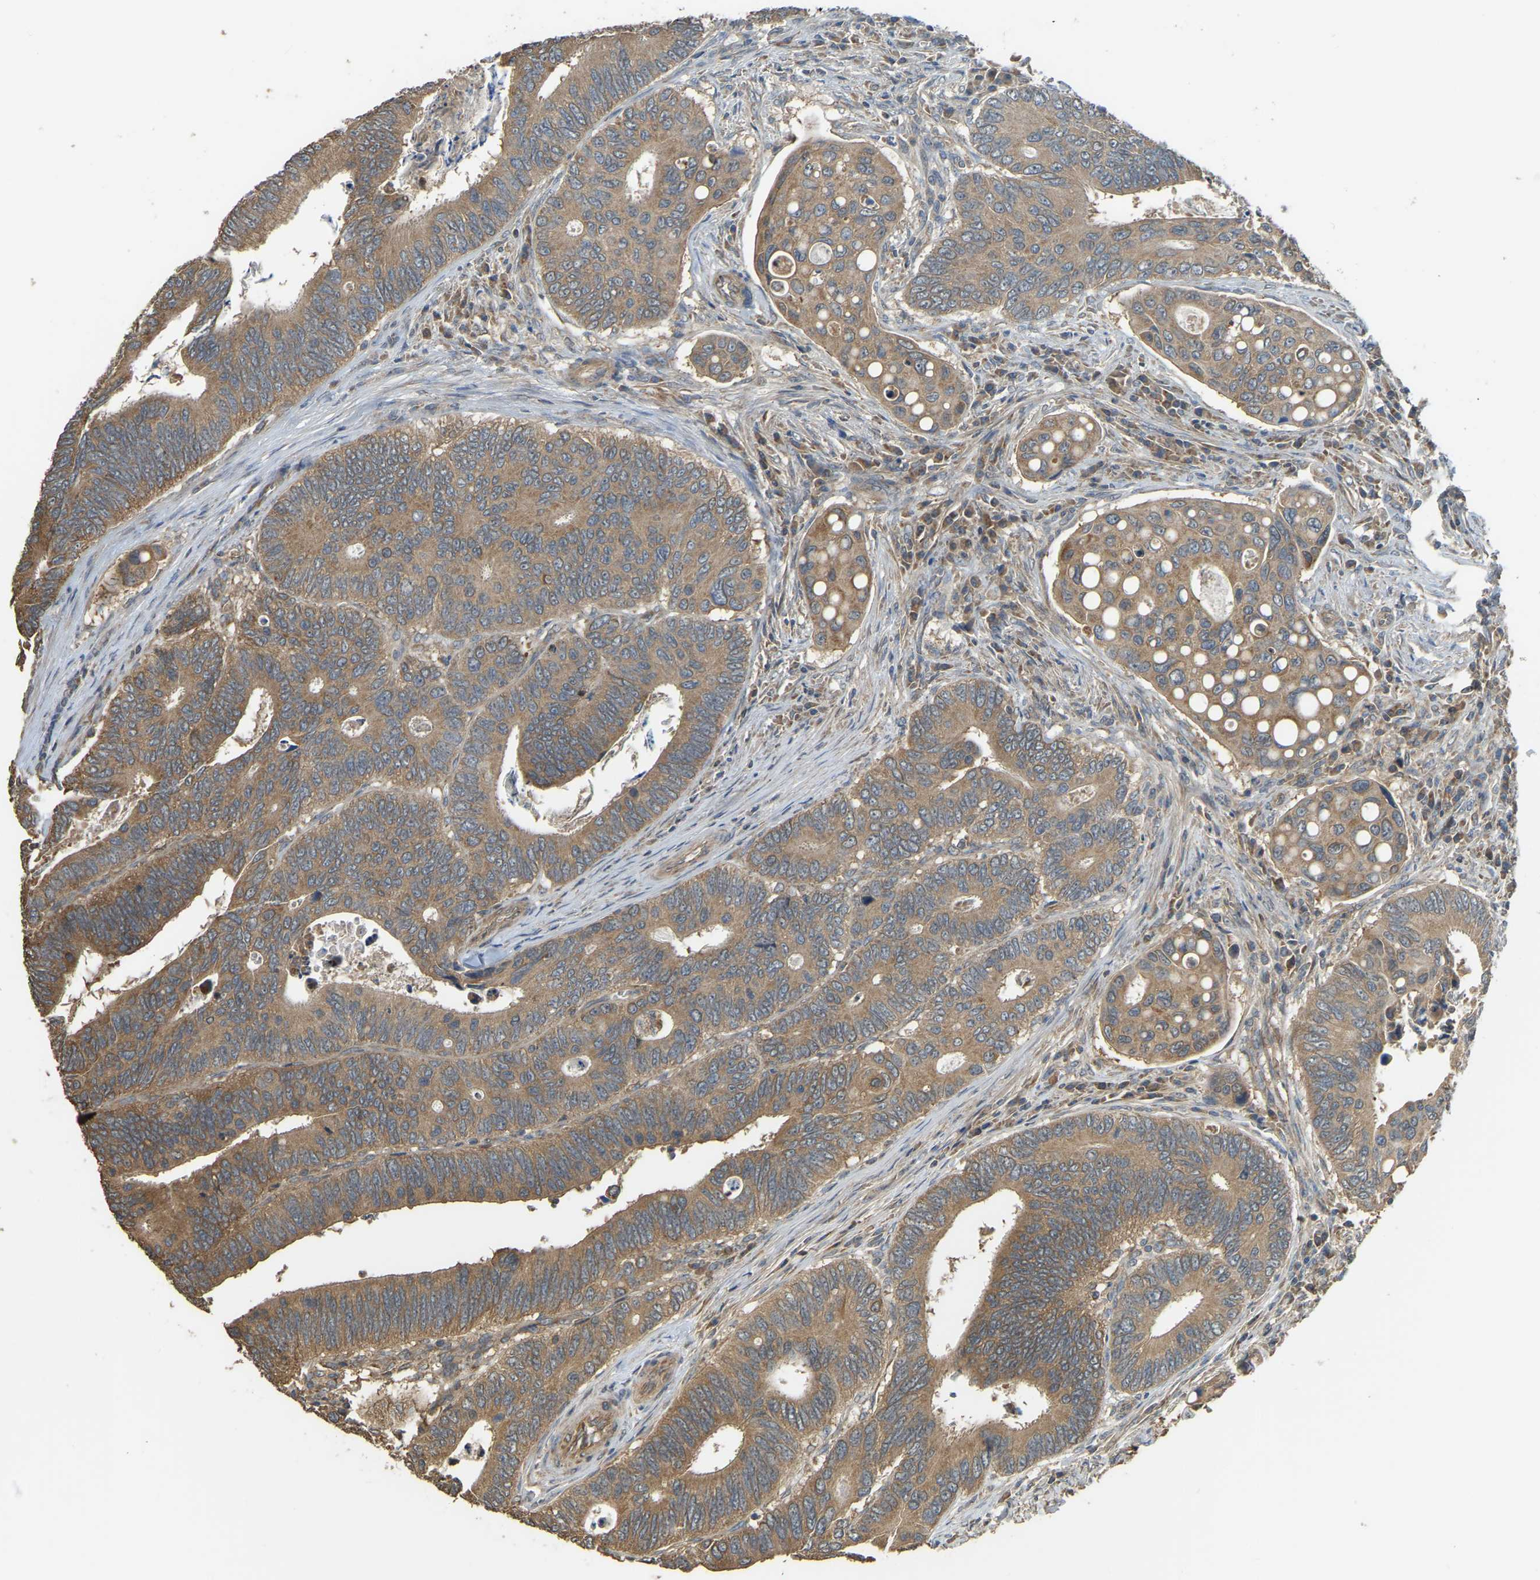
{"staining": {"intensity": "moderate", "quantity": ">75%", "location": "cytoplasmic/membranous"}, "tissue": "colorectal cancer", "cell_type": "Tumor cells", "image_type": "cancer", "snomed": [{"axis": "morphology", "description": "Inflammation, NOS"}, {"axis": "morphology", "description": "Adenocarcinoma, NOS"}, {"axis": "topography", "description": "Colon"}], "caption": "Brown immunohistochemical staining in human colorectal cancer exhibits moderate cytoplasmic/membranous staining in about >75% of tumor cells.", "gene": "GNG2", "patient": {"sex": "male", "age": 72}}